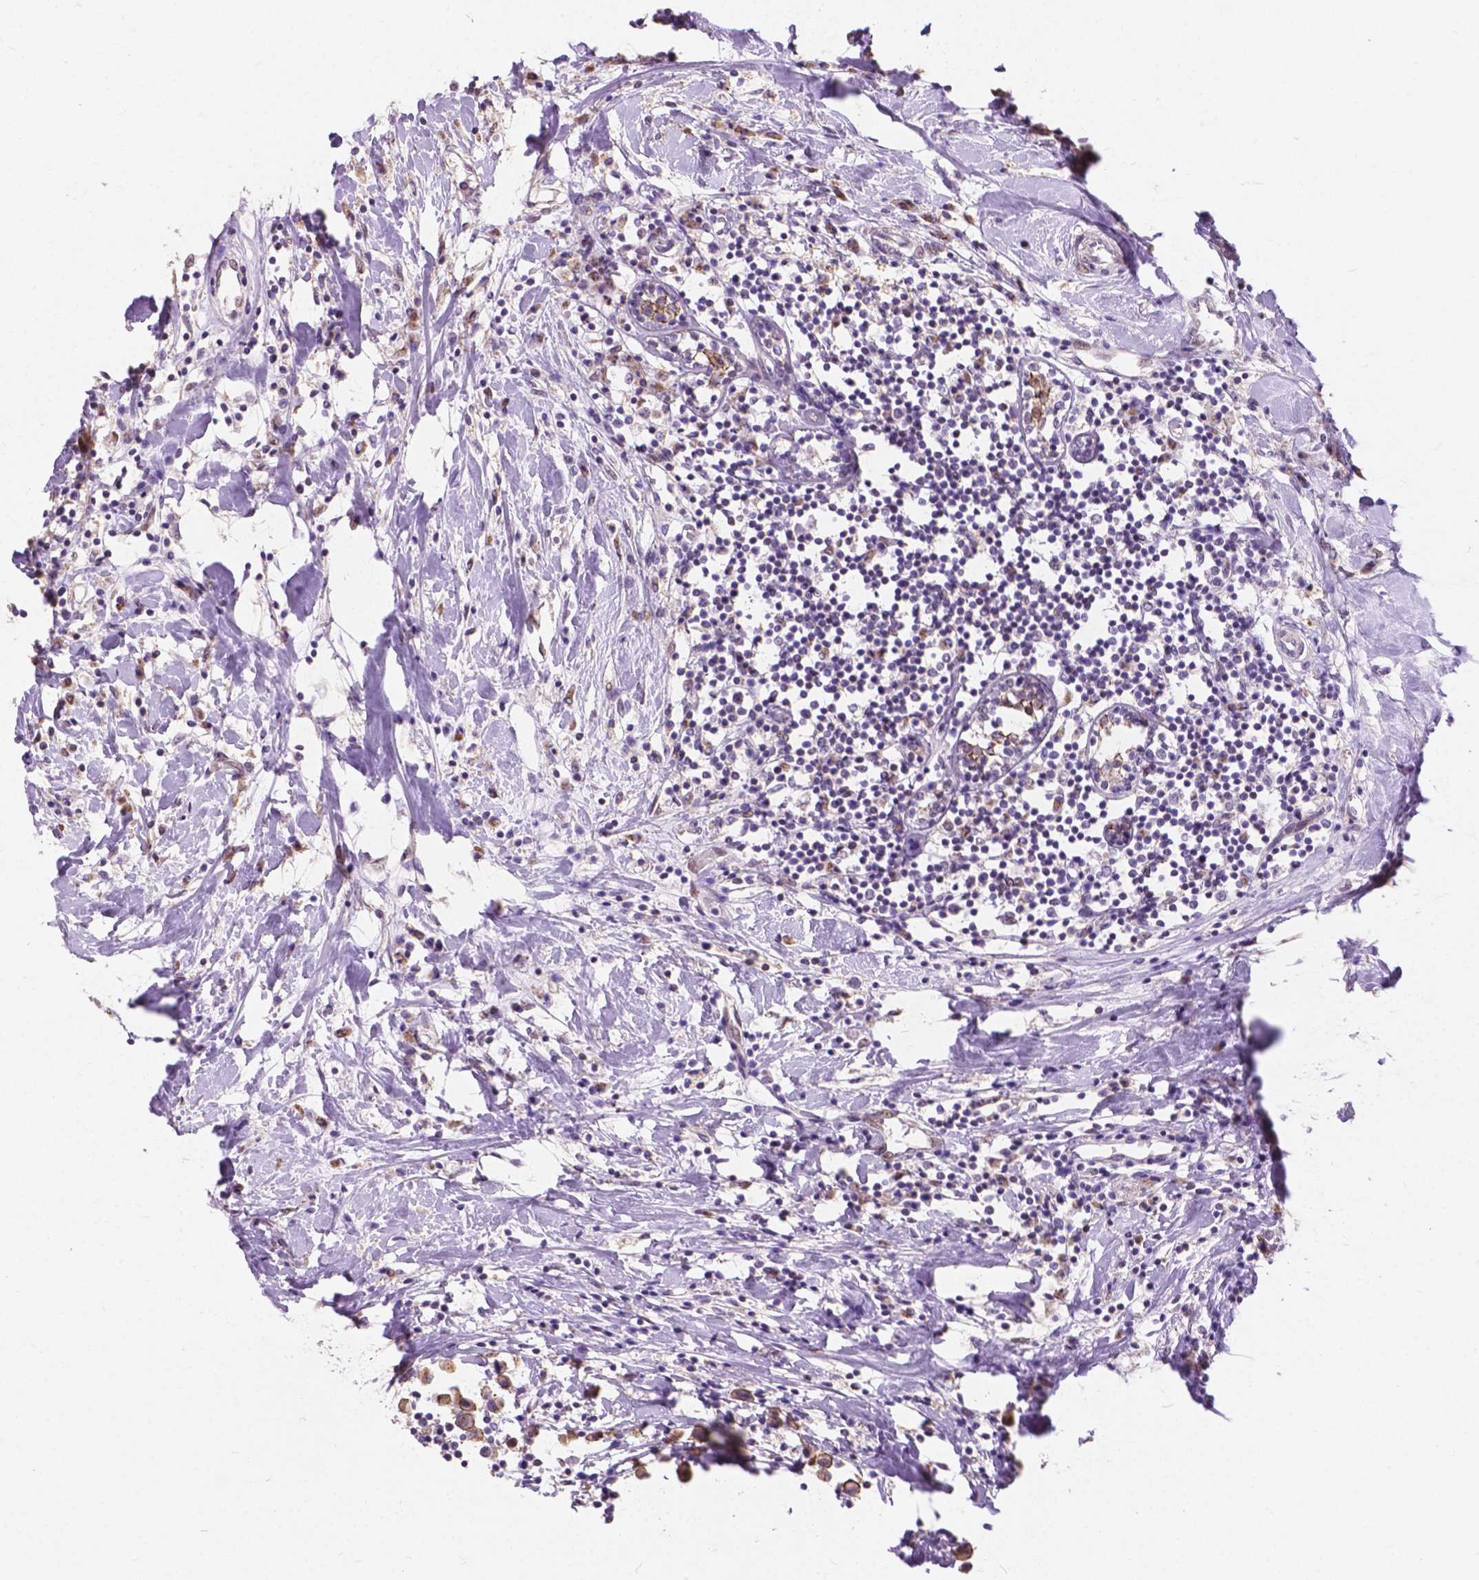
{"staining": {"intensity": "moderate", "quantity": ">75%", "location": "cytoplasmic/membranous"}, "tissue": "breast cancer", "cell_type": "Tumor cells", "image_type": "cancer", "snomed": [{"axis": "morphology", "description": "Duct carcinoma"}, {"axis": "topography", "description": "Breast"}], "caption": "Human breast cancer (invasive ductal carcinoma) stained with a protein marker demonstrates moderate staining in tumor cells.", "gene": "MYH14", "patient": {"sex": "female", "age": 61}}